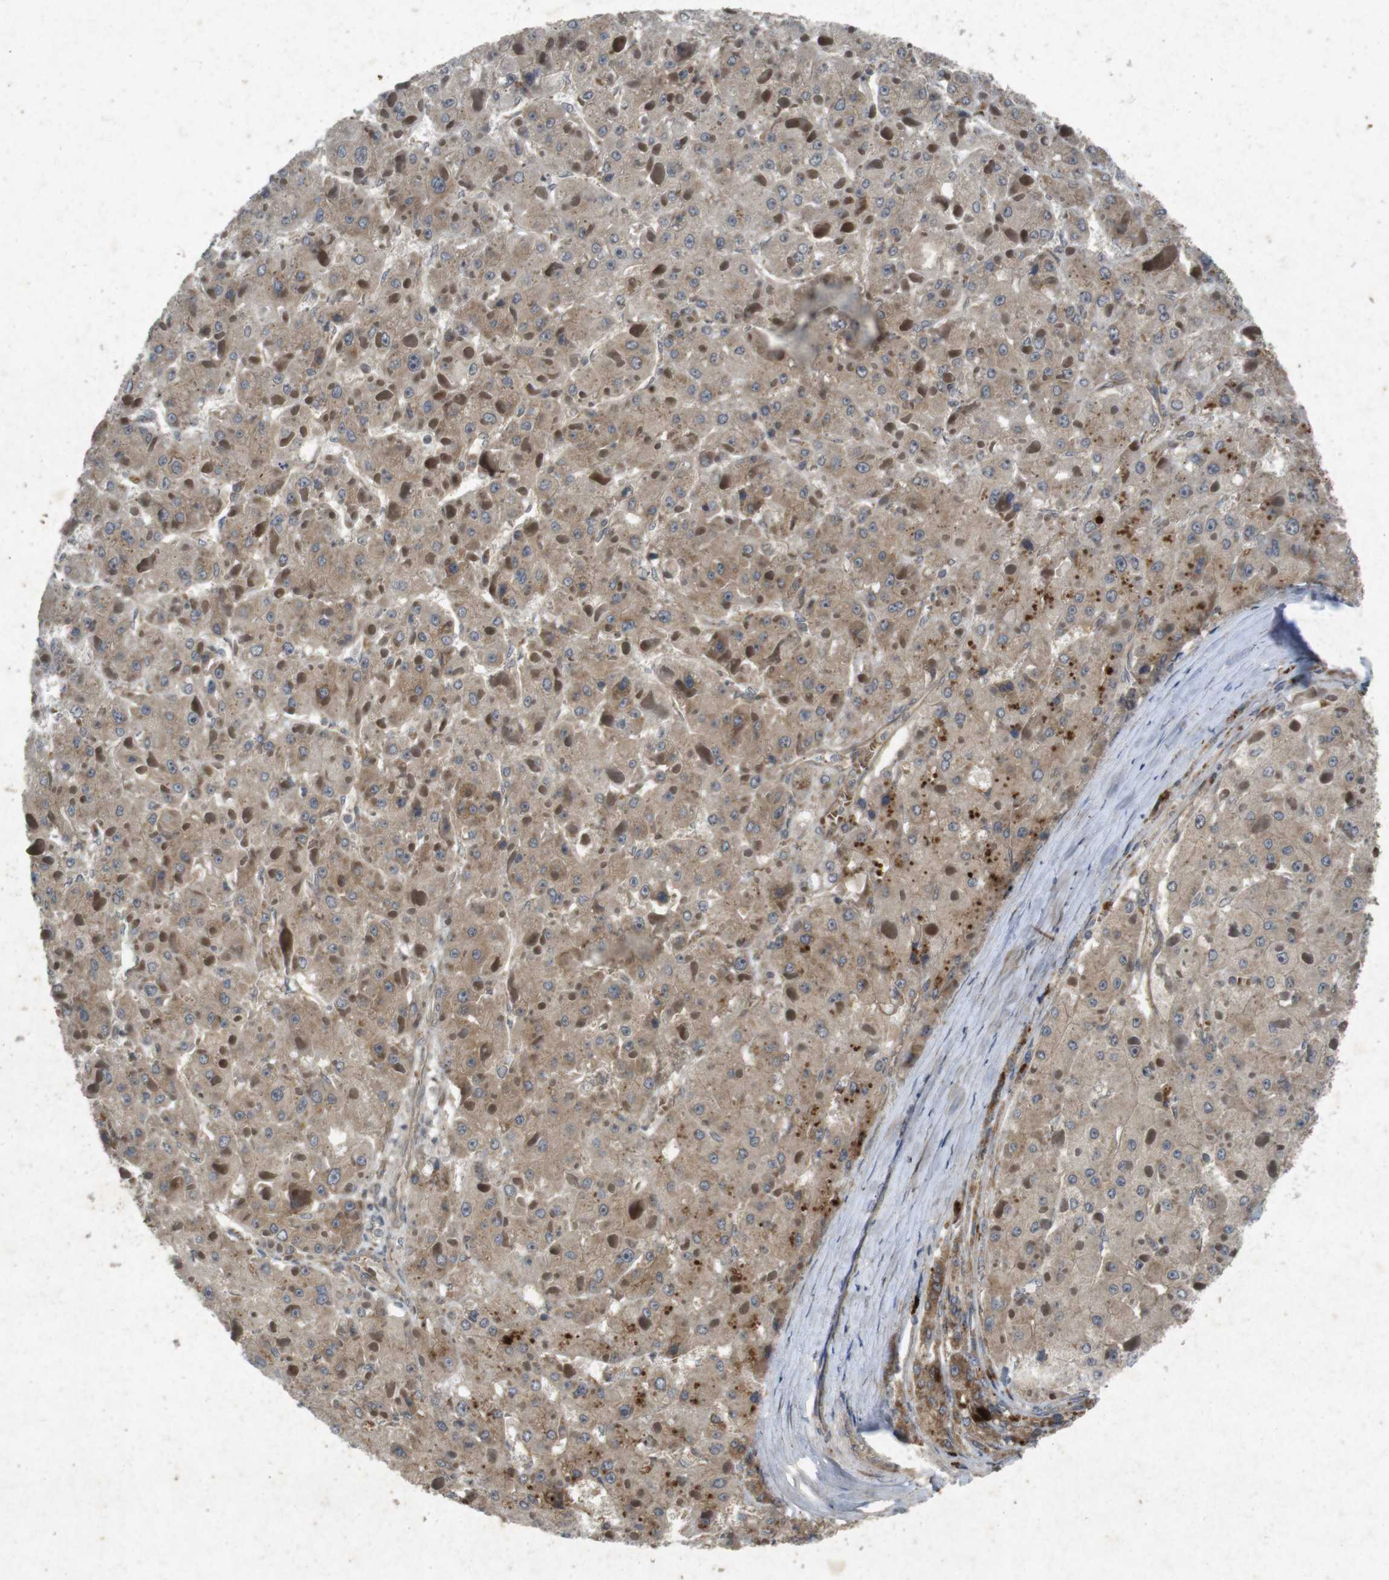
{"staining": {"intensity": "weak", "quantity": ">75%", "location": "cytoplasmic/membranous"}, "tissue": "liver cancer", "cell_type": "Tumor cells", "image_type": "cancer", "snomed": [{"axis": "morphology", "description": "Carcinoma, Hepatocellular, NOS"}, {"axis": "topography", "description": "Liver"}], "caption": "This histopathology image displays immunohistochemistry staining of liver cancer (hepatocellular carcinoma), with low weak cytoplasmic/membranous positivity in about >75% of tumor cells.", "gene": "FLCN", "patient": {"sex": "female", "age": 73}}